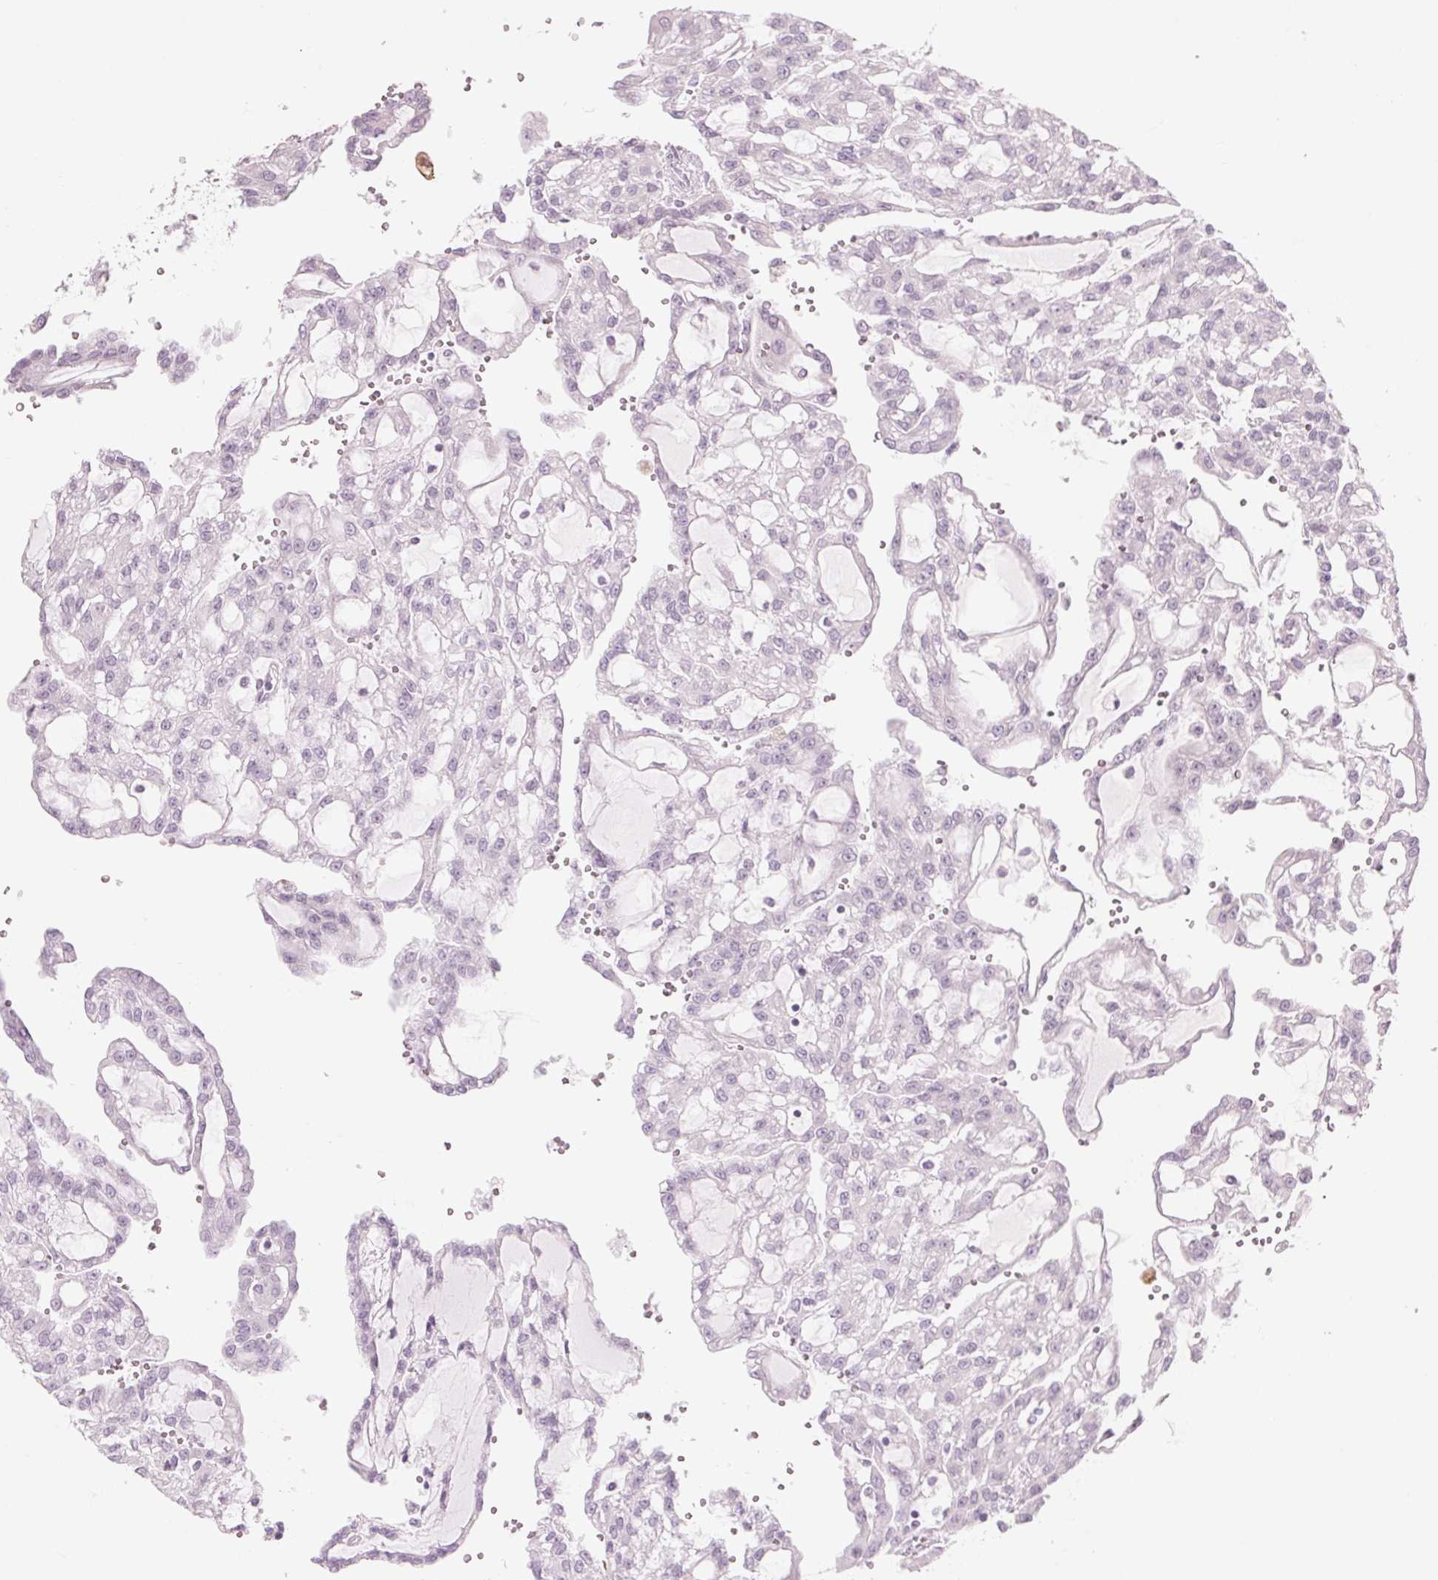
{"staining": {"intensity": "negative", "quantity": "none", "location": "none"}, "tissue": "renal cancer", "cell_type": "Tumor cells", "image_type": "cancer", "snomed": [{"axis": "morphology", "description": "Adenocarcinoma, NOS"}, {"axis": "topography", "description": "Kidney"}], "caption": "Human renal adenocarcinoma stained for a protein using immunohistochemistry shows no staining in tumor cells.", "gene": "GNMT", "patient": {"sex": "male", "age": 63}}